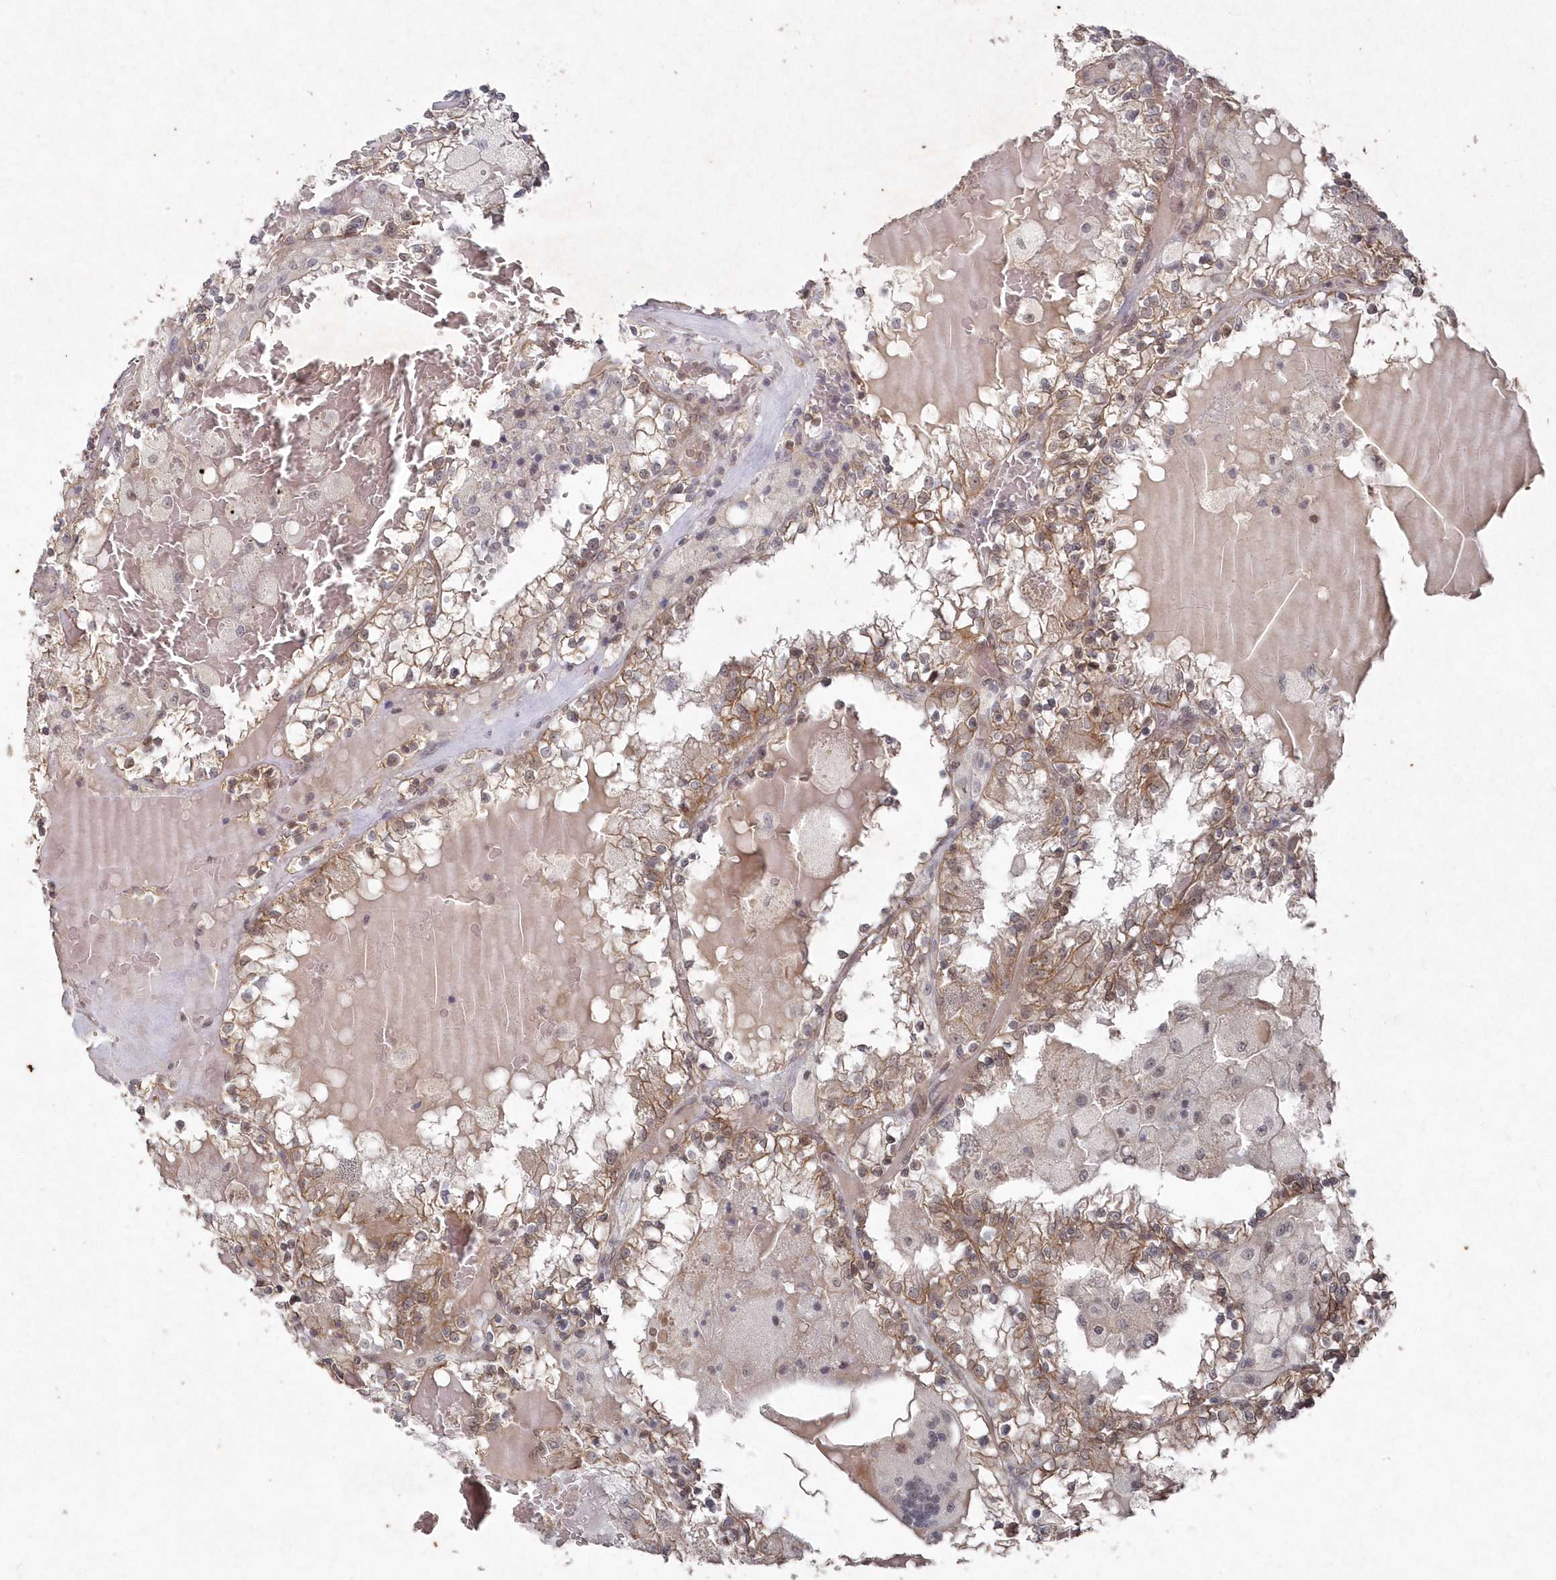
{"staining": {"intensity": "moderate", "quantity": ">75%", "location": "cytoplasmic/membranous"}, "tissue": "renal cancer", "cell_type": "Tumor cells", "image_type": "cancer", "snomed": [{"axis": "morphology", "description": "Adenocarcinoma, NOS"}, {"axis": "topography", "description": "Kidney"}], "caption": "IHC staining of renal adenocarcinoma, which reveals medium levels of moderate cytoplasmic/membranous expression in about >75% of tumor cells indicating moderate cytoplasmic/membranous protein positivity. The staining was performed using DAB (brown) for protein detection and nuclei were counterstained in hematoxylin (blue).", "gene": "VSIG2", "patient": {"sex": "female", "age": 56}}